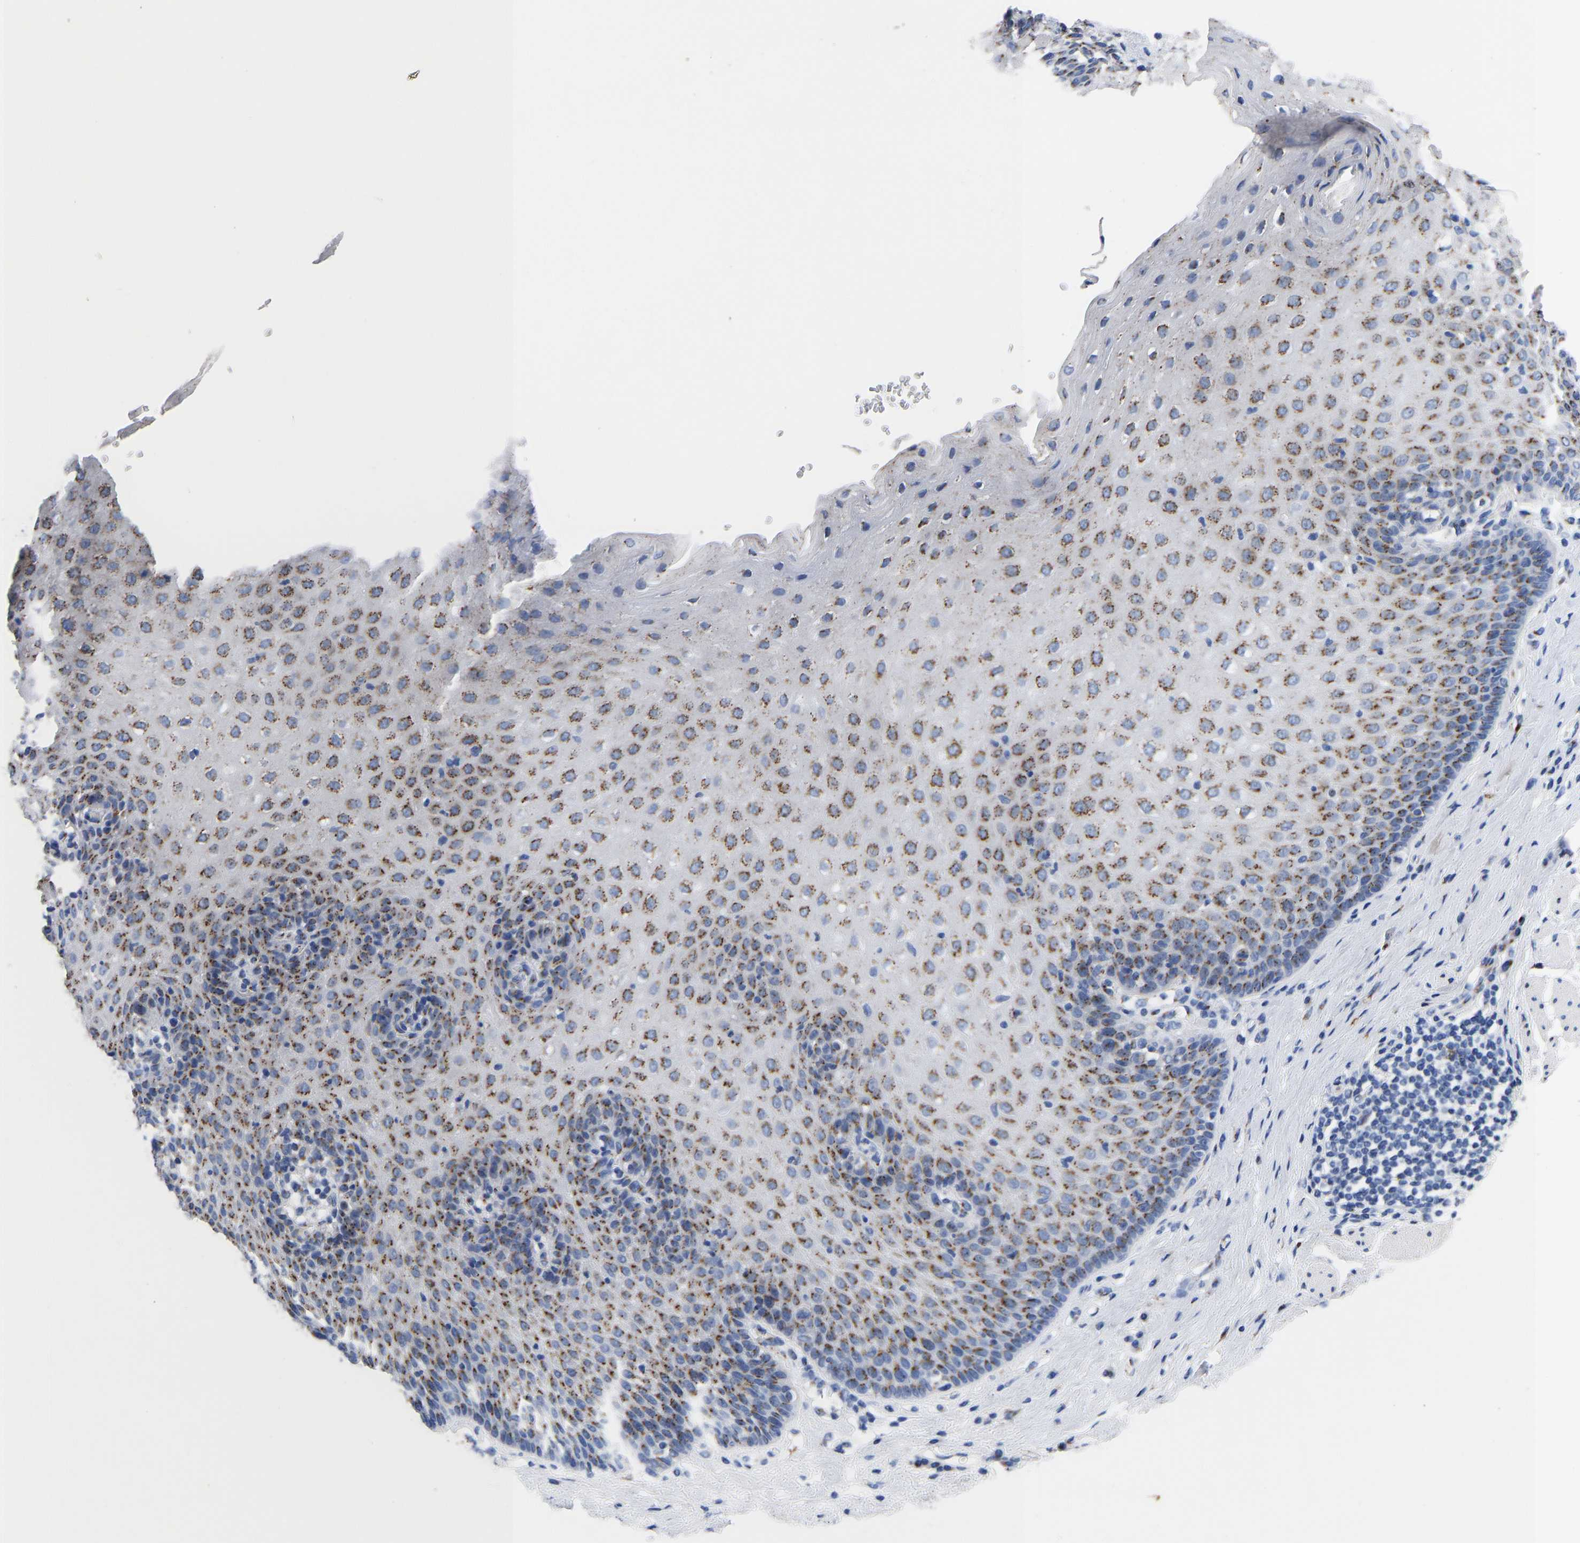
{"staining": {"intensity": "moderate", "quantity": ">75%", "location": "cytoplasmic/membranous"}, "tissue": "esophagus", "cell_type": "Squamous epithelial cells", "image_type": "normal", "snomed": [{"axis": "morphology", "description": "Normal tissue, NOS"}, {"axis": "topography", "description": "Esophagus"}], "caption": "Benign esophagus displays moderate cytoplasmic/membranous expression in about >75% of squamous epithelial cells, visualized by immunohistochemistry.", "gene": "TMEM87A", "patient": {"sex": "female", "age": 61}}